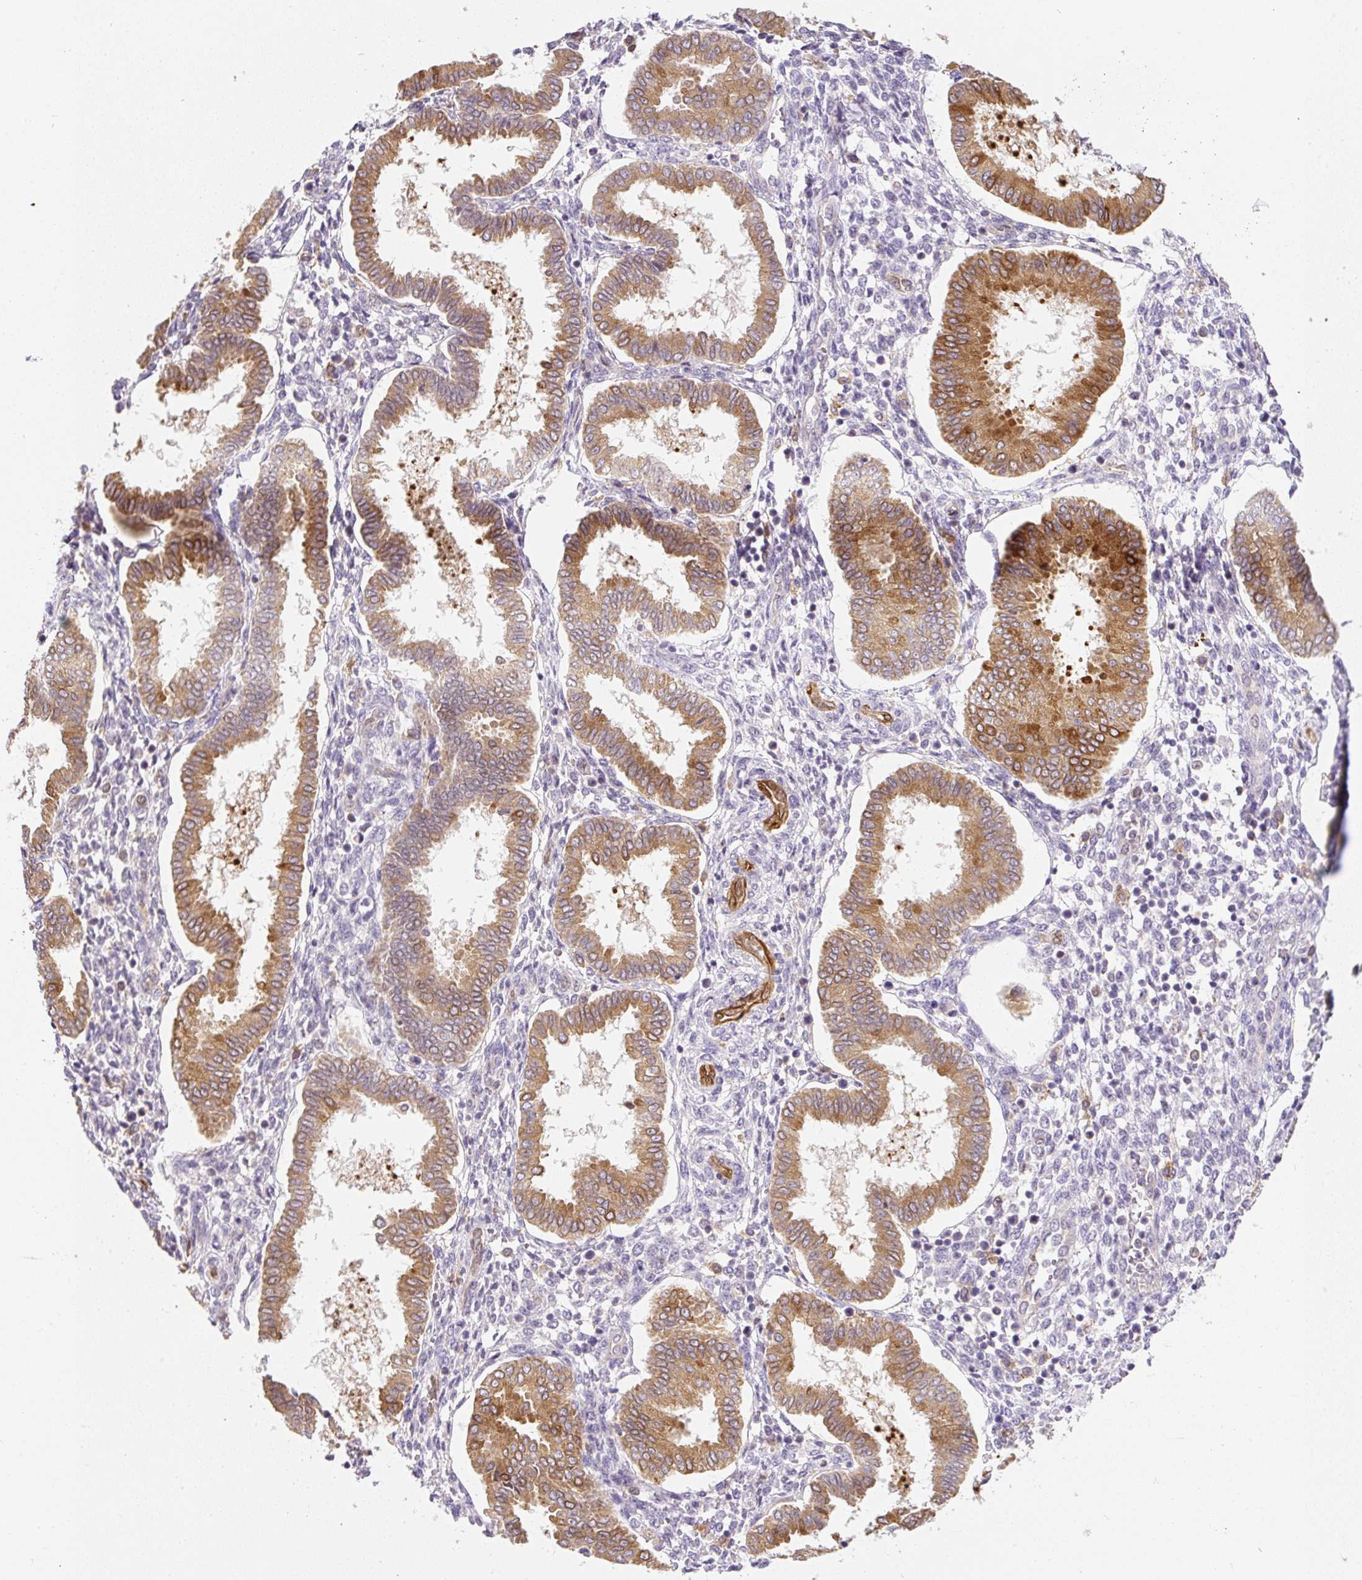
{"staining": {"intensity": "negative", "quantity": "none", "location": "none"}, "tissue": "endometrium", "cell_type": "Cells in endometrial stroma", "image_type": "normal", "snomed": [{"axis": "morphology", "description": "Normal tissue, NOS"}, {"axis": "topography", "description": "Endometrium"}], "caption": "The IHC photomicrograph has no significant expression in cells in endometrial stroma of endometrium.", "gene": "PLA2G4A", "patient": {"sex": "female", "age": 24}}